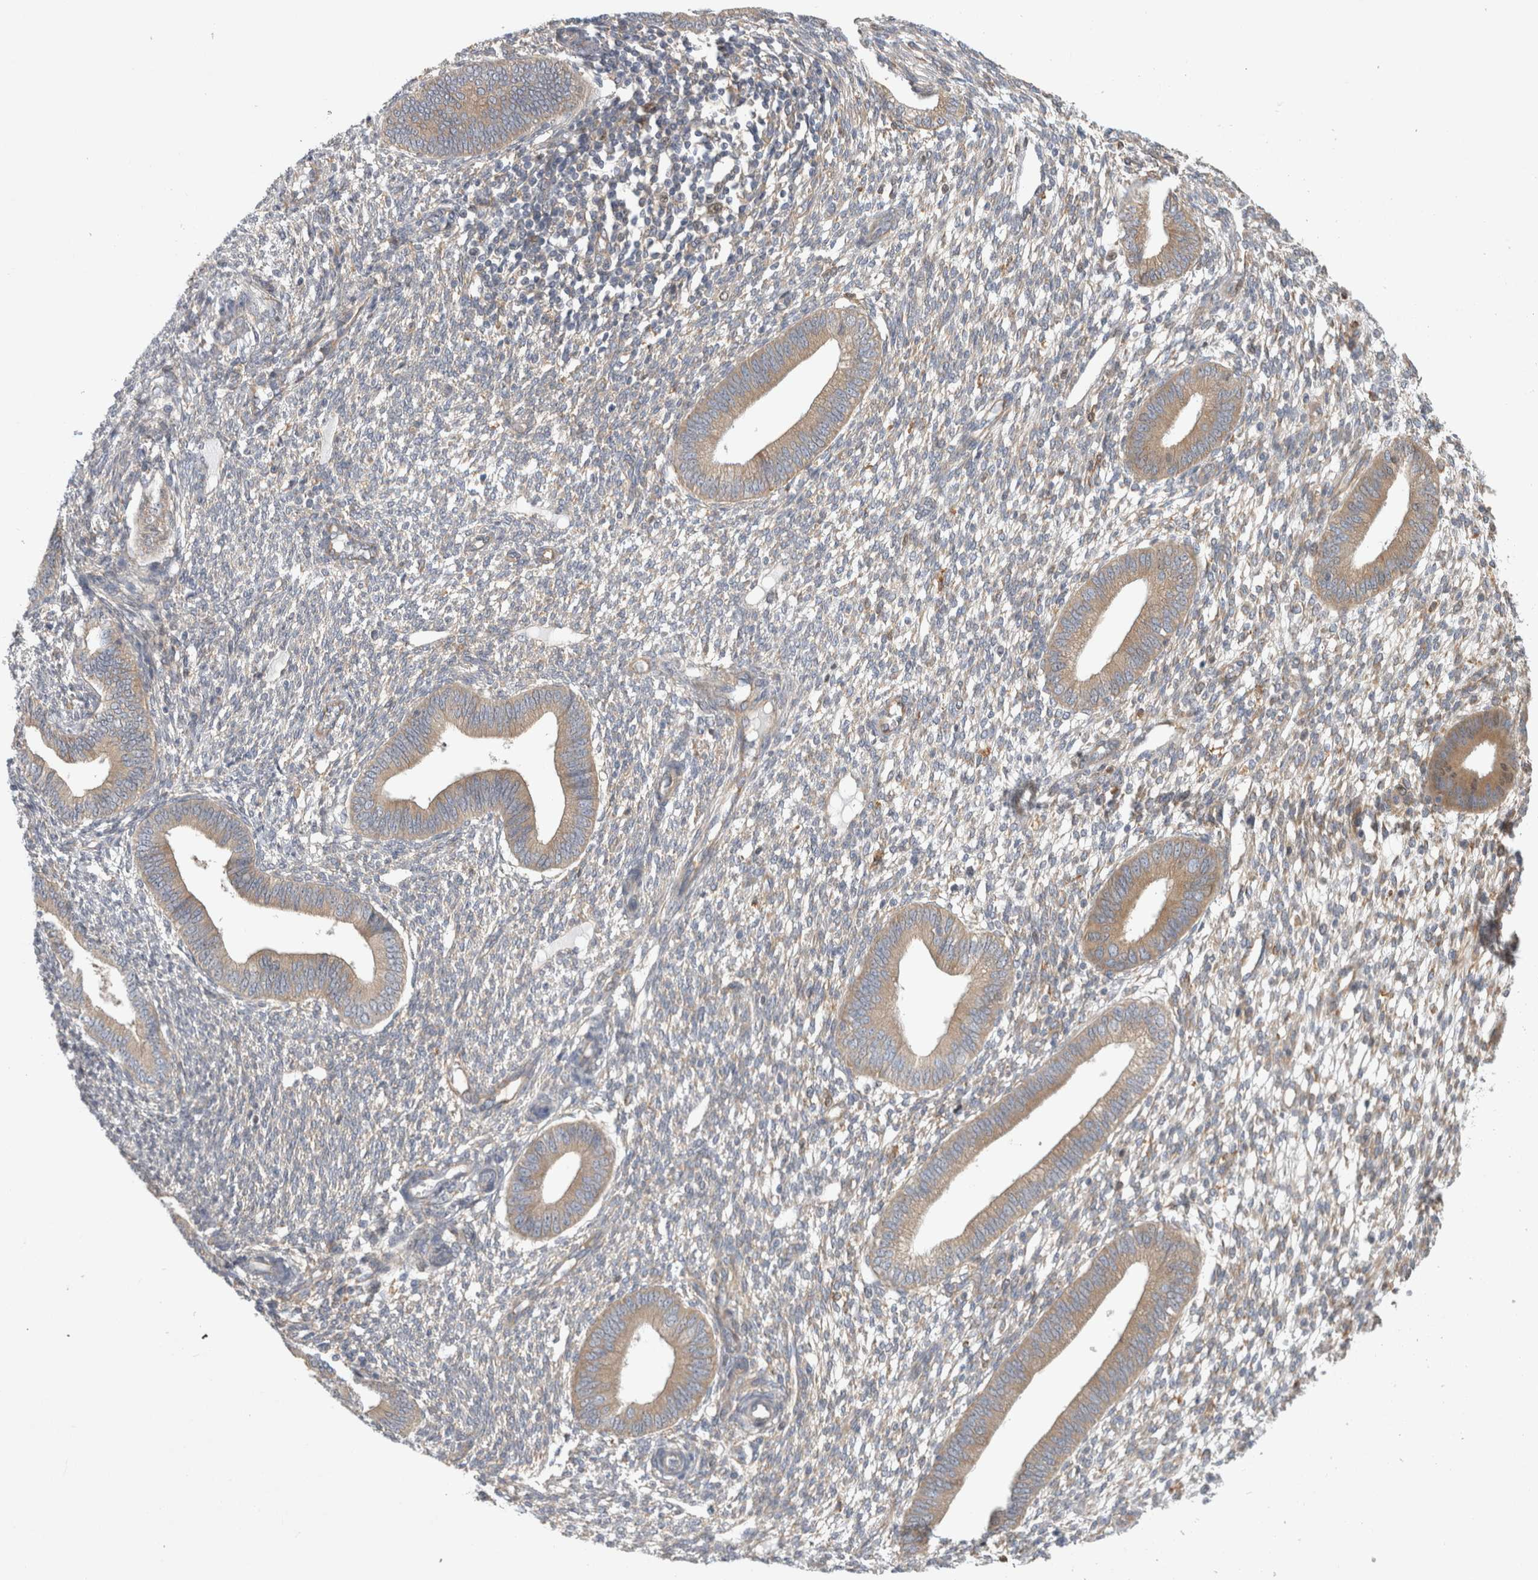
{"staining": {"intensity": "weak", "quantity": "<25%", "location": "cytoplasmic/membranous"}, "tissue": "endometrium", "cell_type": "Cells in endometrial stroma", "image_type": "normal", "snomed": [{"axis": "morphology", "description": "Normal tissue, NOS"}, {"axis": "topography", "description": "Endometrium"}], "caption": "High magnification brightfield microscopy of normal endometrium stained with DAB (3,3'-diaminobenzidine) (brown) and counterstained with hematoxylin (blue): cells in endometrial stroma show no significant positivity.", "gene": "CDCA7L", "patient": {"sex": "female", "age": 46}}